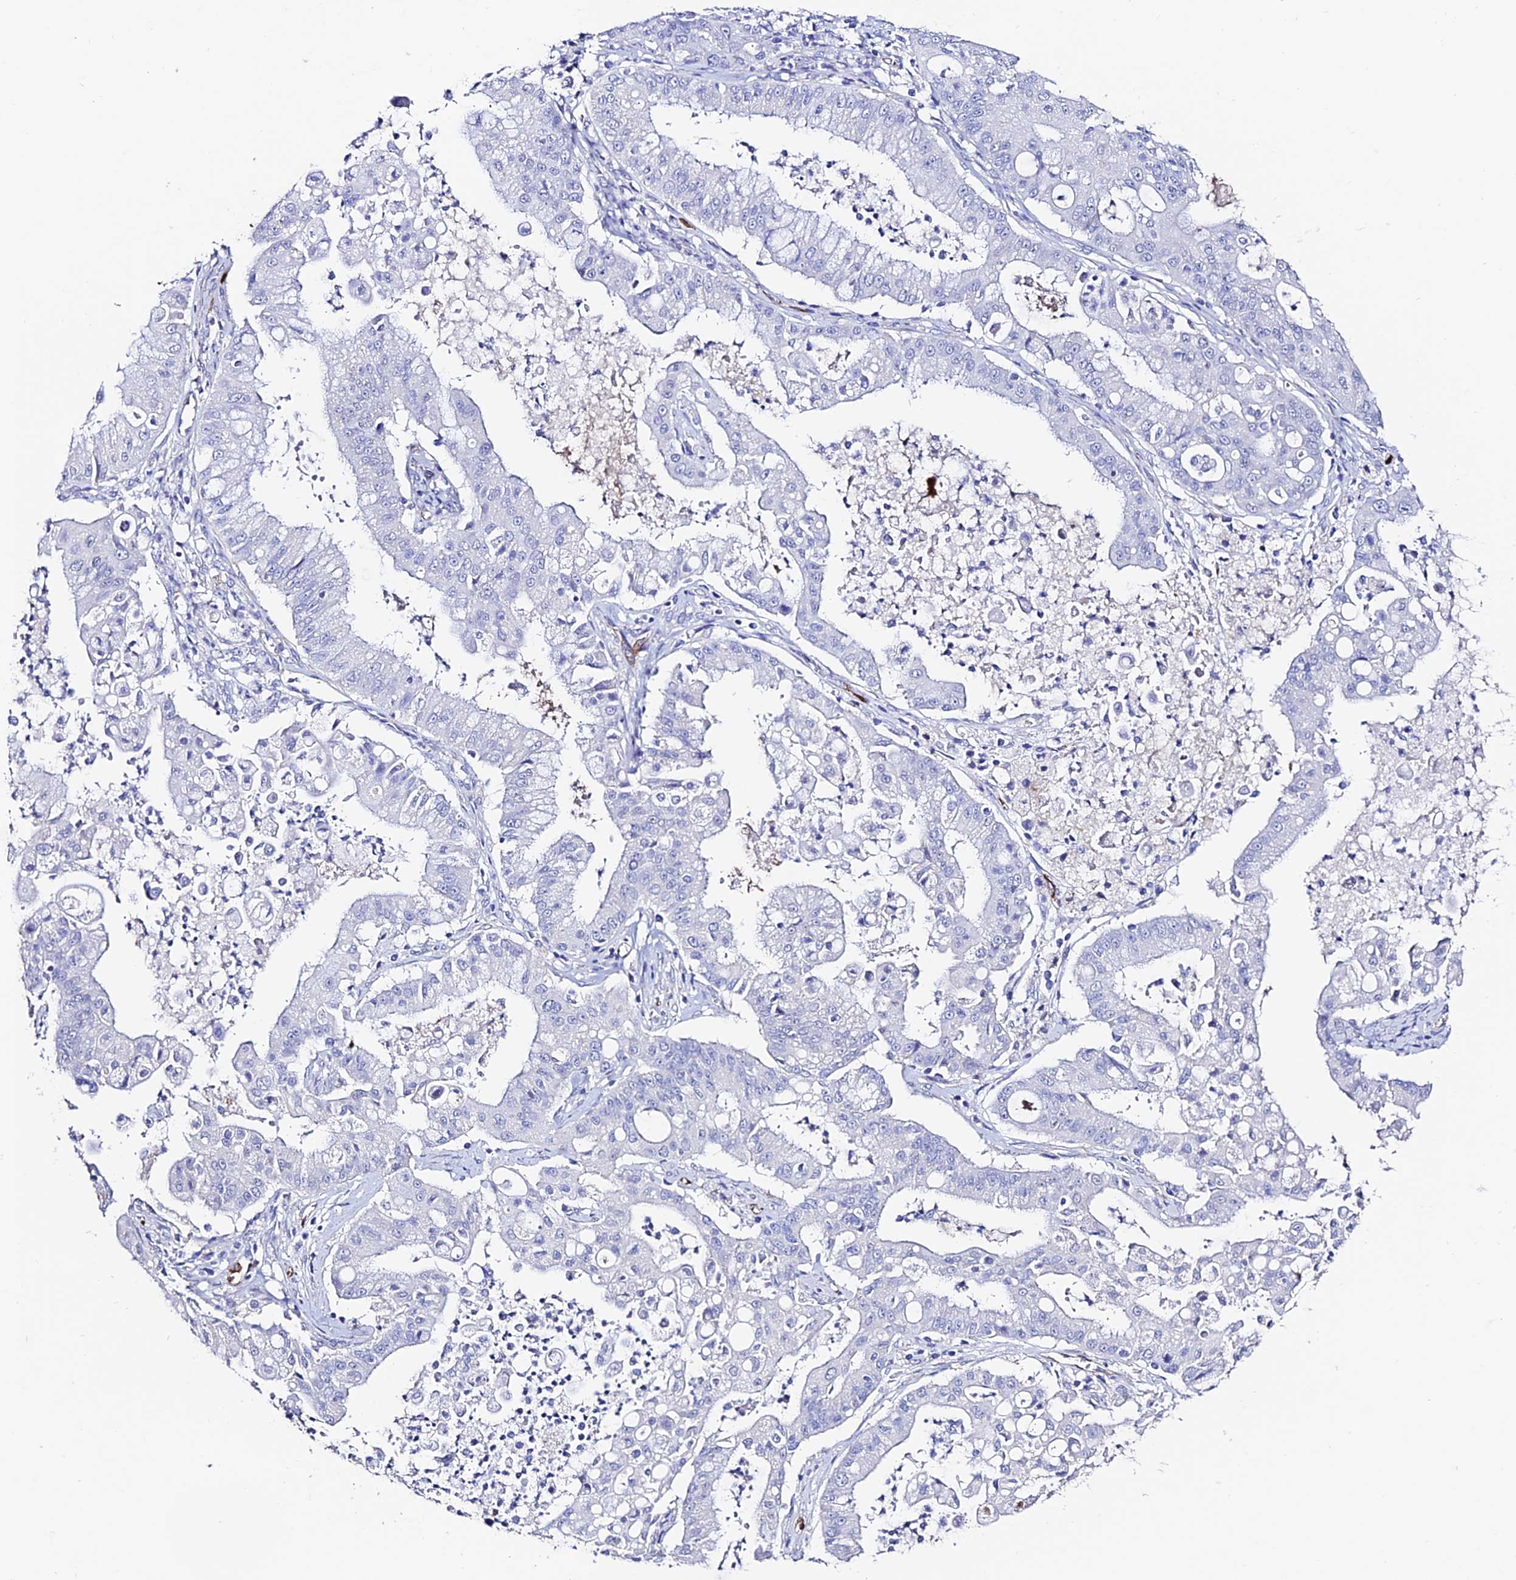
{"staining": {"intensity": "negative", "quantity": "none", "location": "none"}, "tissue": "ovarian cancer", "cell_type": "Tumor cells", "image_type": "cancer", "snomed": [{"axis": "morphology", "description": "Cystadenocarcinoma, mucinous, NOS"}, {"axis": "topography", "description": "Ovary"}], "caption": "This is an immunohistochemistry photomicrograph of human ovarian cancer (mucinous cystadenocarcinoma). There is no positivity in tumor cells.", "gene": "ESM1", "patient": {"sex": "female", "age": 70}}